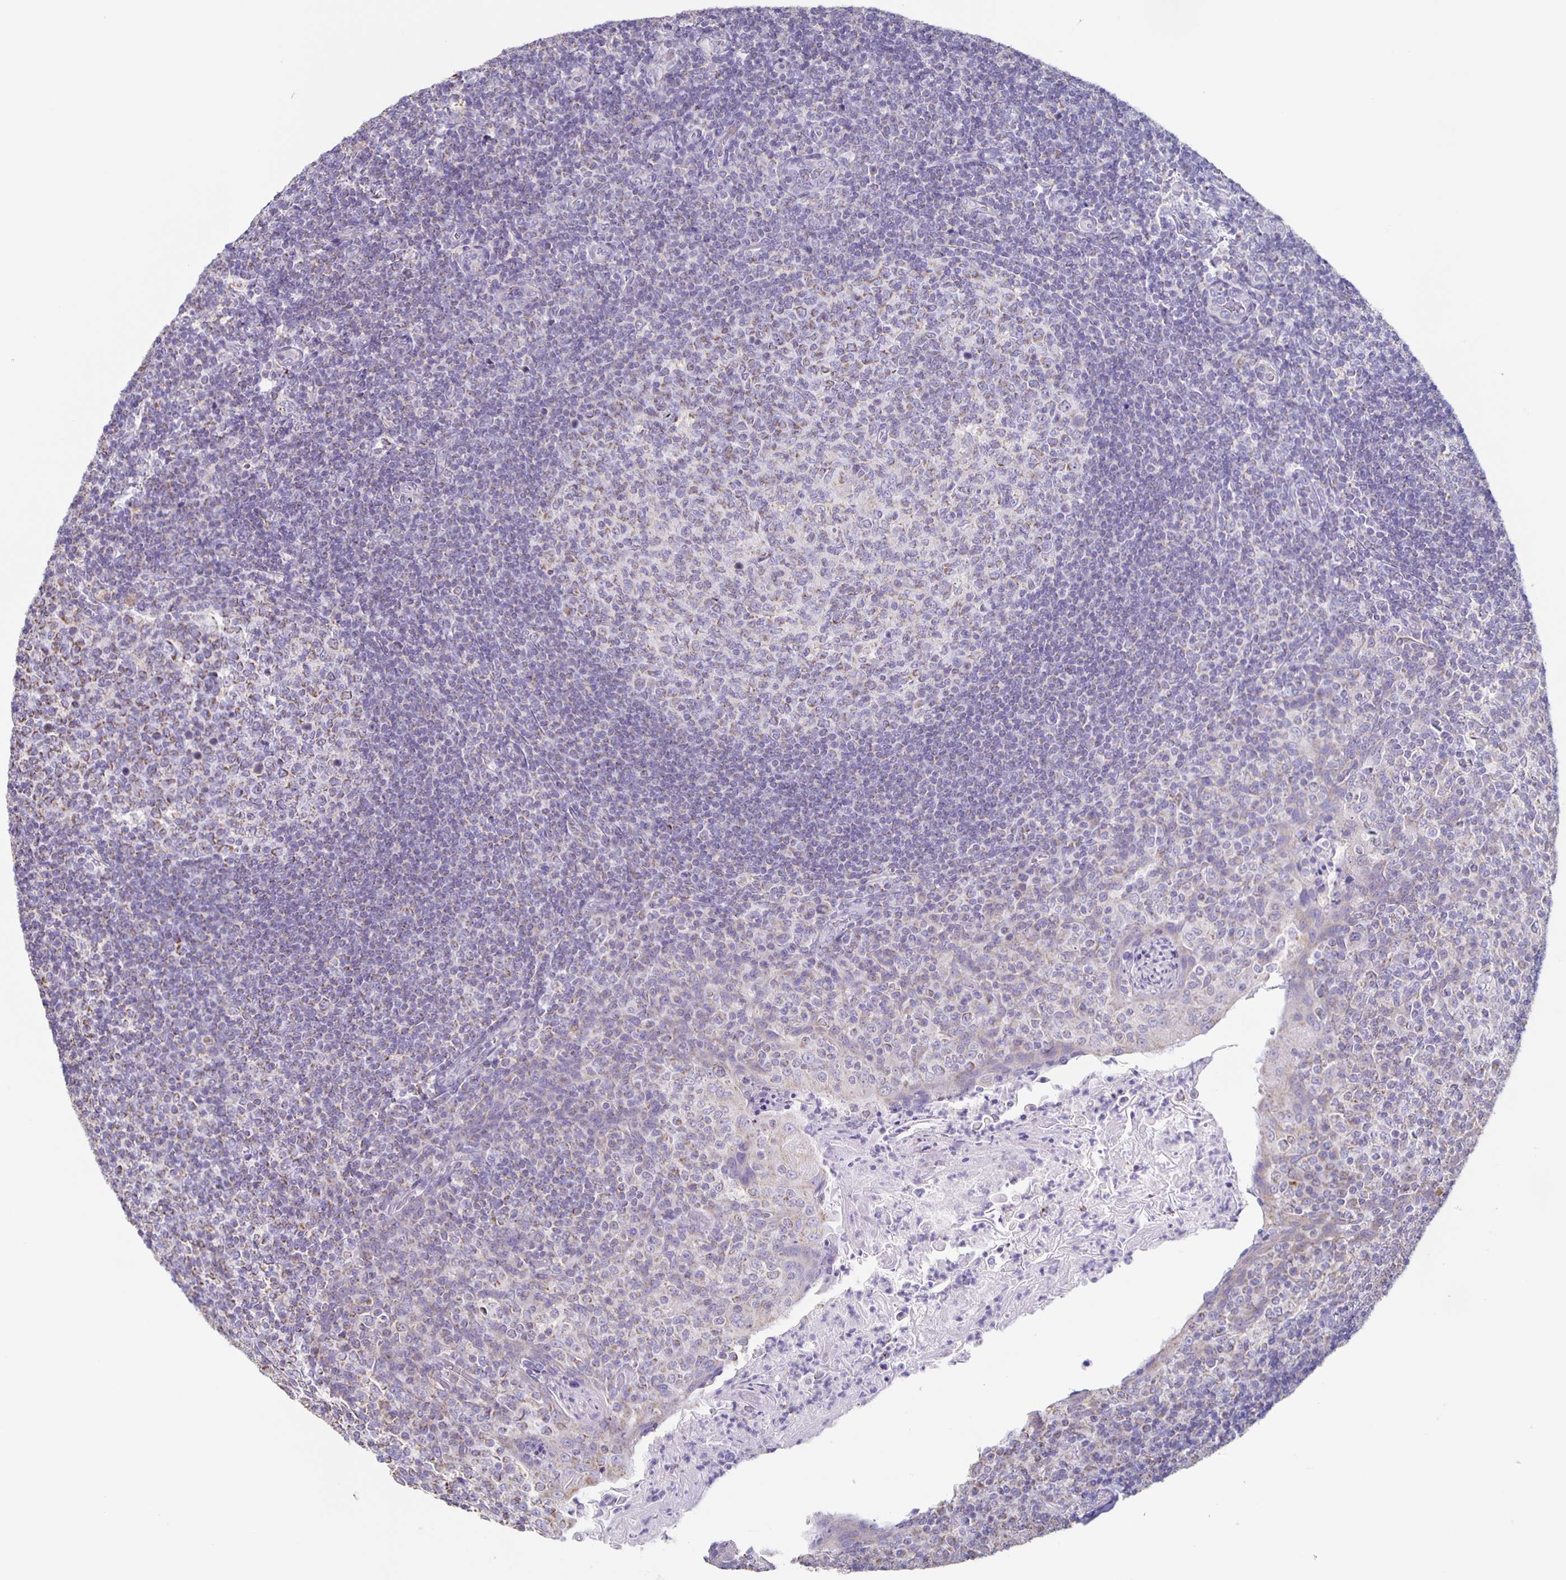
{"staining": {"intensity": "weak", "quantity": "25%-75%", "location": "cytoplasmic/membranous"}, "tissue": "tonsil", "cell_type": "Germinal center cells", "image_type": "normal", "snomed": [{"axis": "morphology", "description": "Normal tissue, NOS"}, {"axis": "topography", "description": "Tonsil"}], "caption": "Benign tonsil exhibits weak cytoplasmic/membranous expression in approximately 25%-75% of germinal center cells, visualized by immunohistochemistry. The staining was performed using DAB to visualize the protein expression in brown, while the nuclei were stained in blue with hematoxylin (Magnification: 20x).", "gene": "TPPP", "patient": {"sex": "female", "age": 10}}